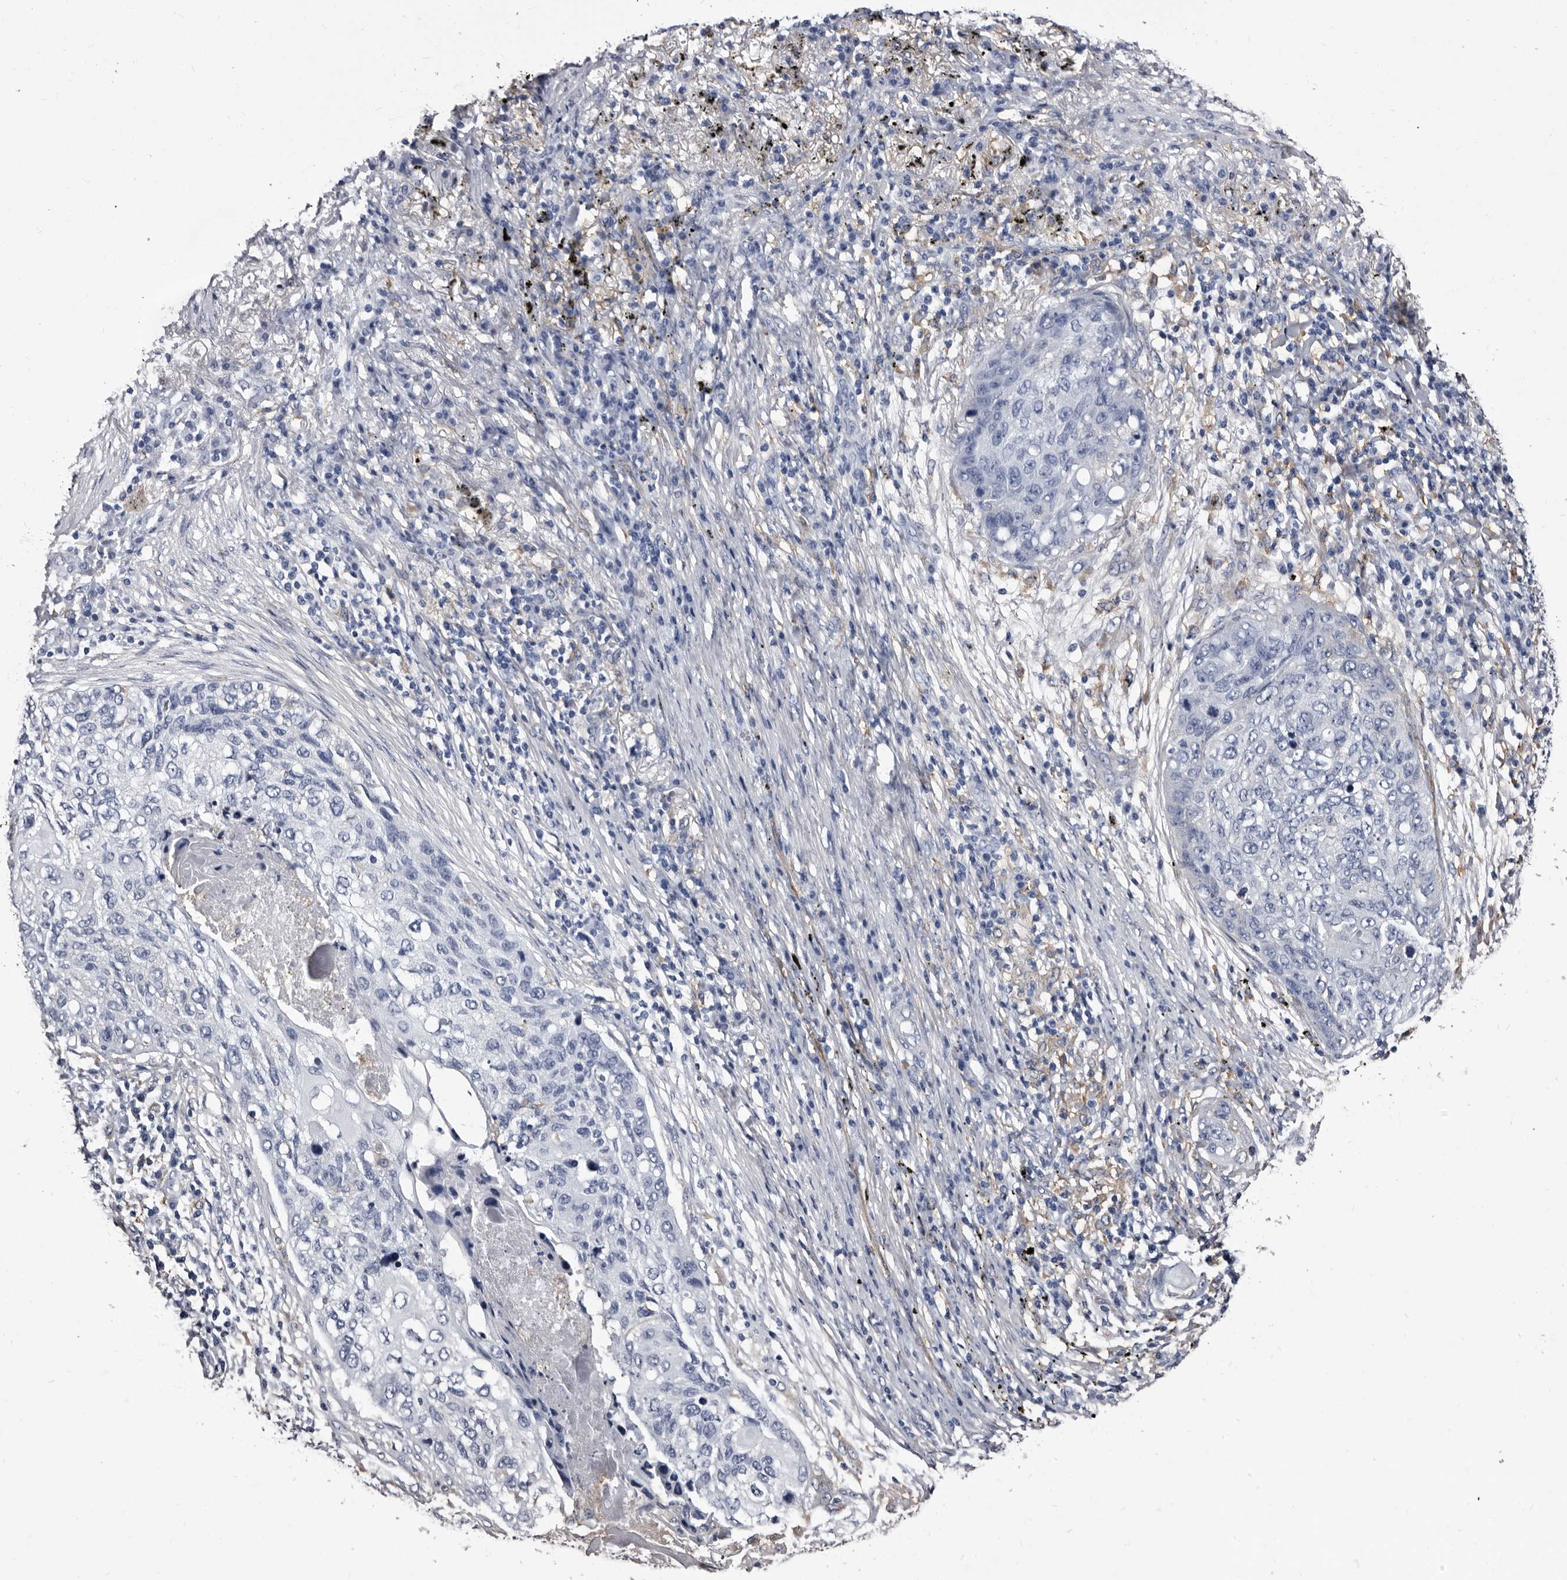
{"staining": {"intensity": "negative", "quantity": "none", "location": "none"}, "tissue": "lung cancer", "cell_type": "Tumor cells", "image_type": "cancer", "snomed": [{"axis": "morphology", "description": "Squamous cell carcinoma, NOS"}, {"axis": "topography", "description": "Lung"}], "caption": "Immunohistochemistry of human lung cancer (squamous cell carcinoma) demonstrates no positivity in tumor cells.", "gene": "EPB41L3", "patient": {"sex": "female", "age": 63}}